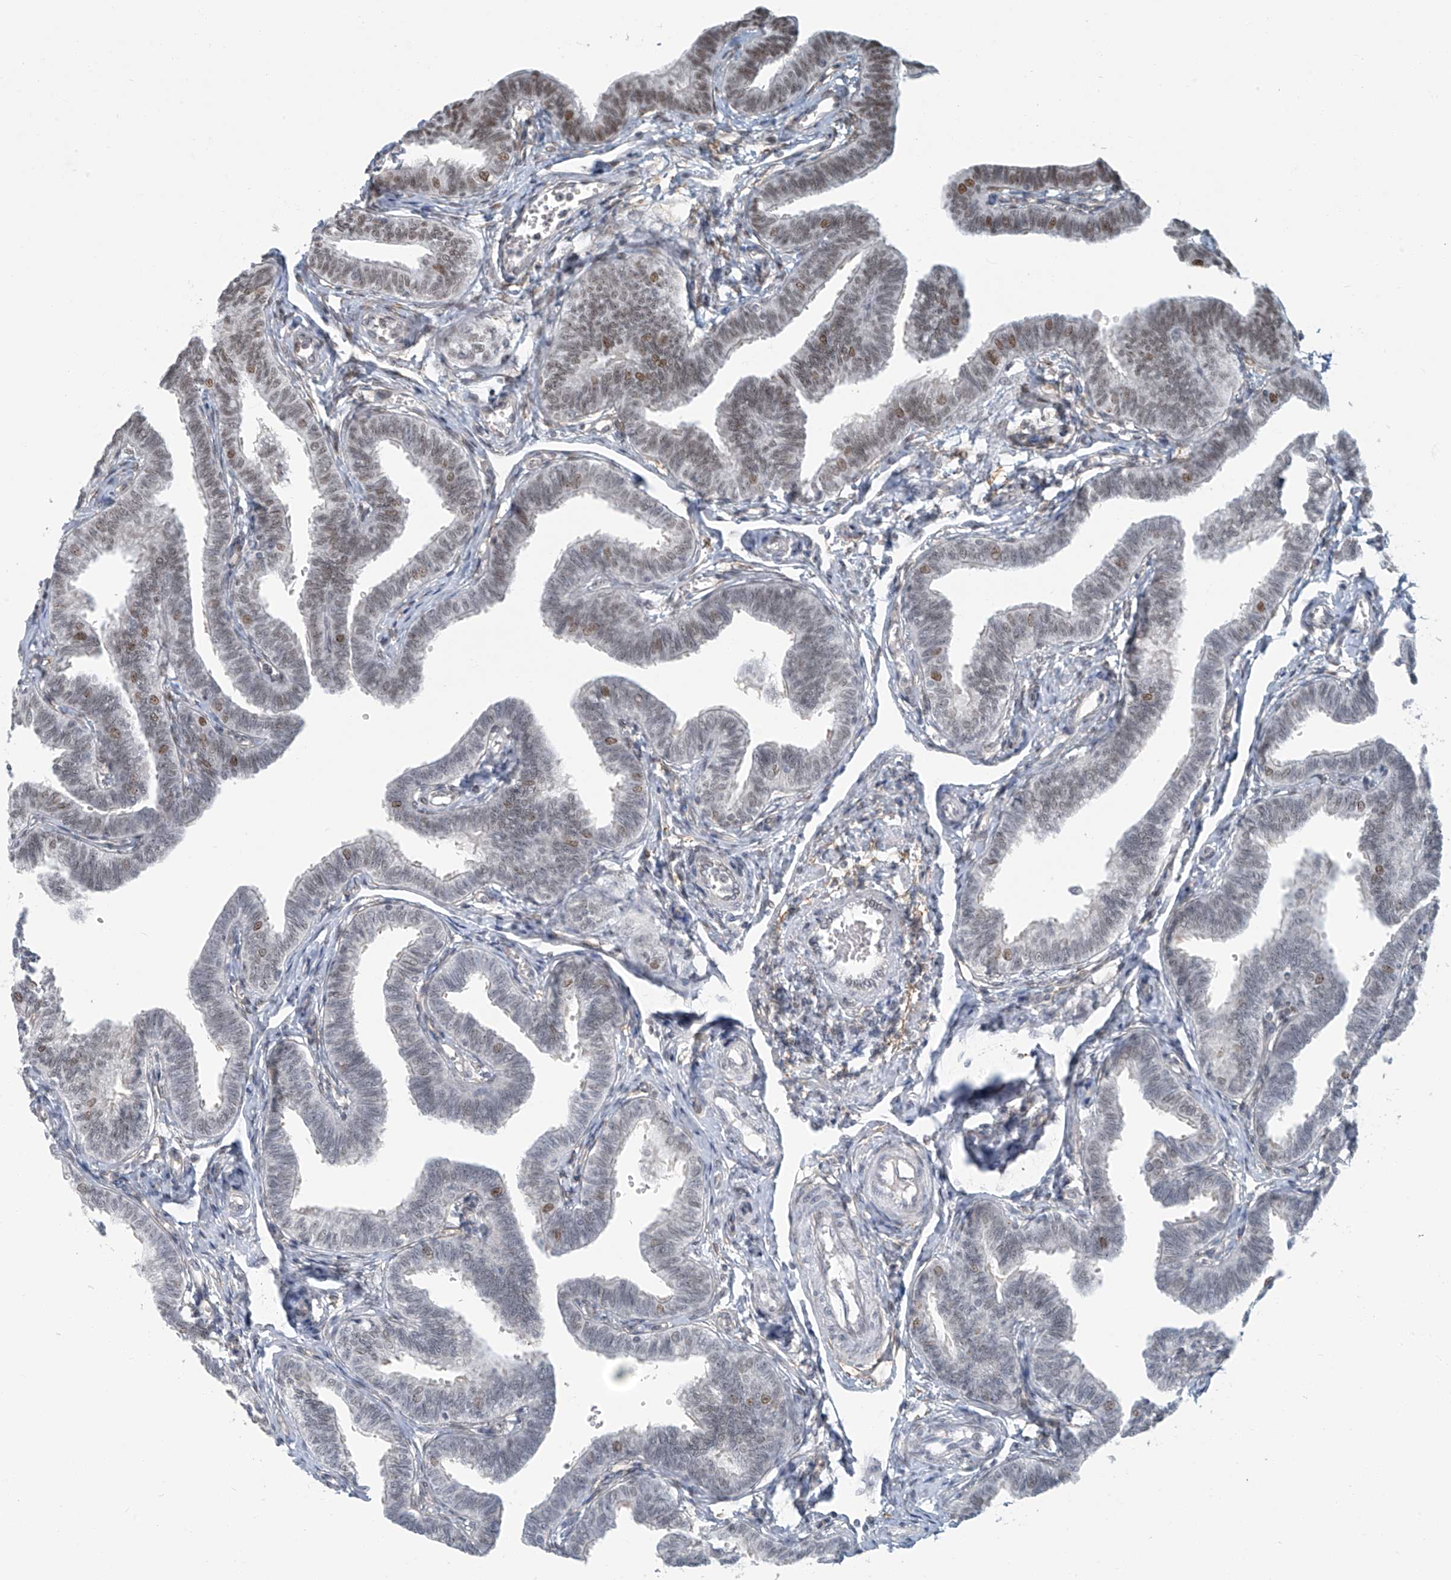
{"staining": {"intensity": "strong", "quantity": ">75%", "location": "nuclear"}, "tissue": "fallopian tube", "cell_type": "Glandular cells", "image_type": "normal", "snomed": [{"axis": "morphology", "description": "Normal tissue, NOS"}, {"axis": "topography", "description": "Fallopian tube"}, {"axis": "topography", "description": "Ovary"}], "caption": "A high-resolution histopathology image shows IHC staining of unremarkable fallopian tube, which displays strong nuclear positivity in about >75% of glandular cells.", "gene": "ENSG00000257390", "patient": {"sex": "female", "age": 23}}